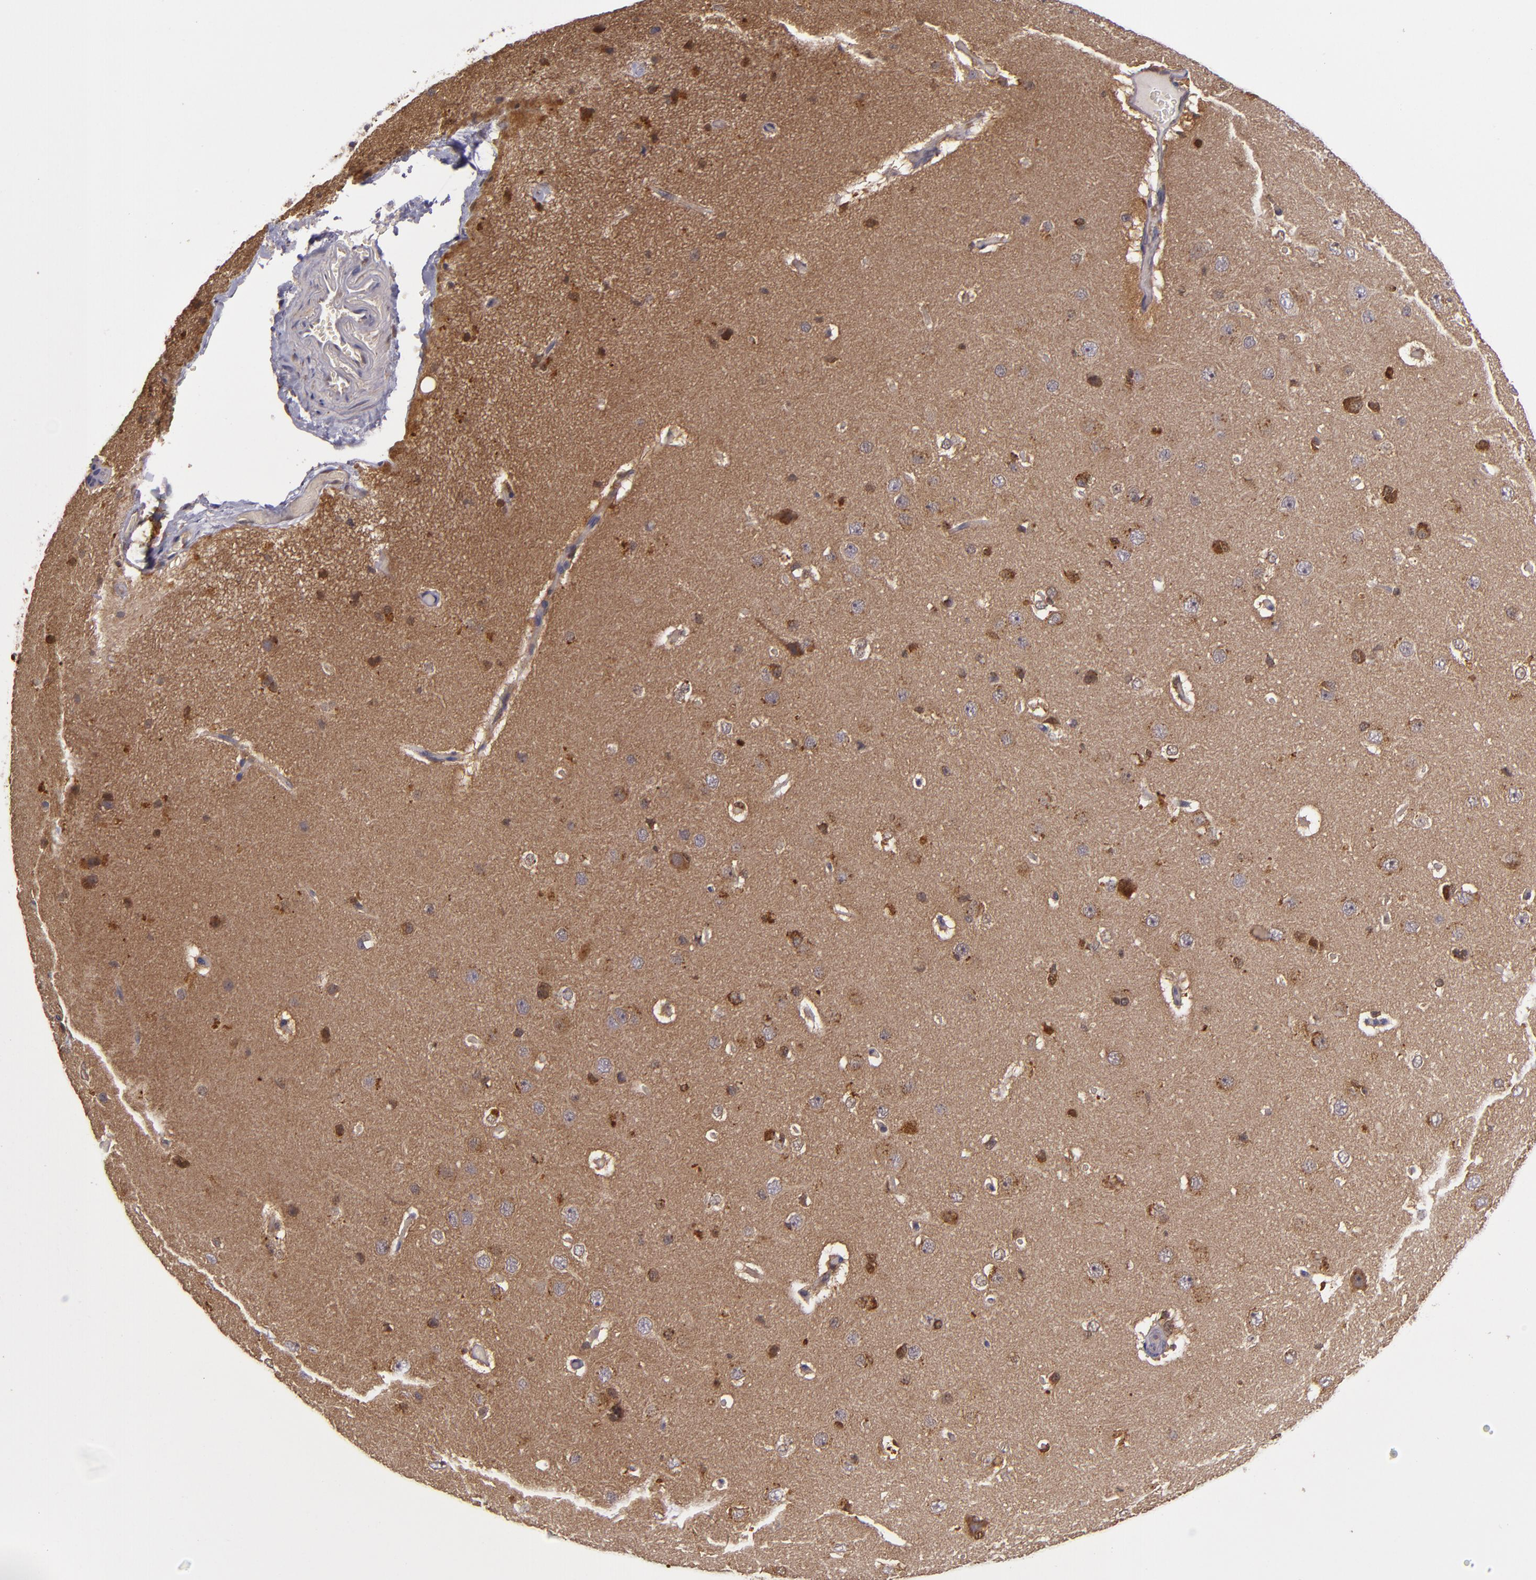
{"staining": {"intensity": "moderate", "quantity": "25%-75%", "location": "cytoplasmic/membranous"}, "tissue": "cerebral cortex", "cell_type": "Endothelial cells", "image_type": "normal", "snomed": [{"axis": "morphology", "description": "Normal tissue, NOS"}, {"axis": "topography", "description": "Cerebral cortex"}], "caption": "A histopathology image showing moderate cytoplasmic/membranous positivity in approximately 25%-75% of endothelial cells in benign cerebral cortex, as visualized by brown immunohistochemical staining.", "gene": "FHIT", "patient": {"sex": "female", "age": 45}}